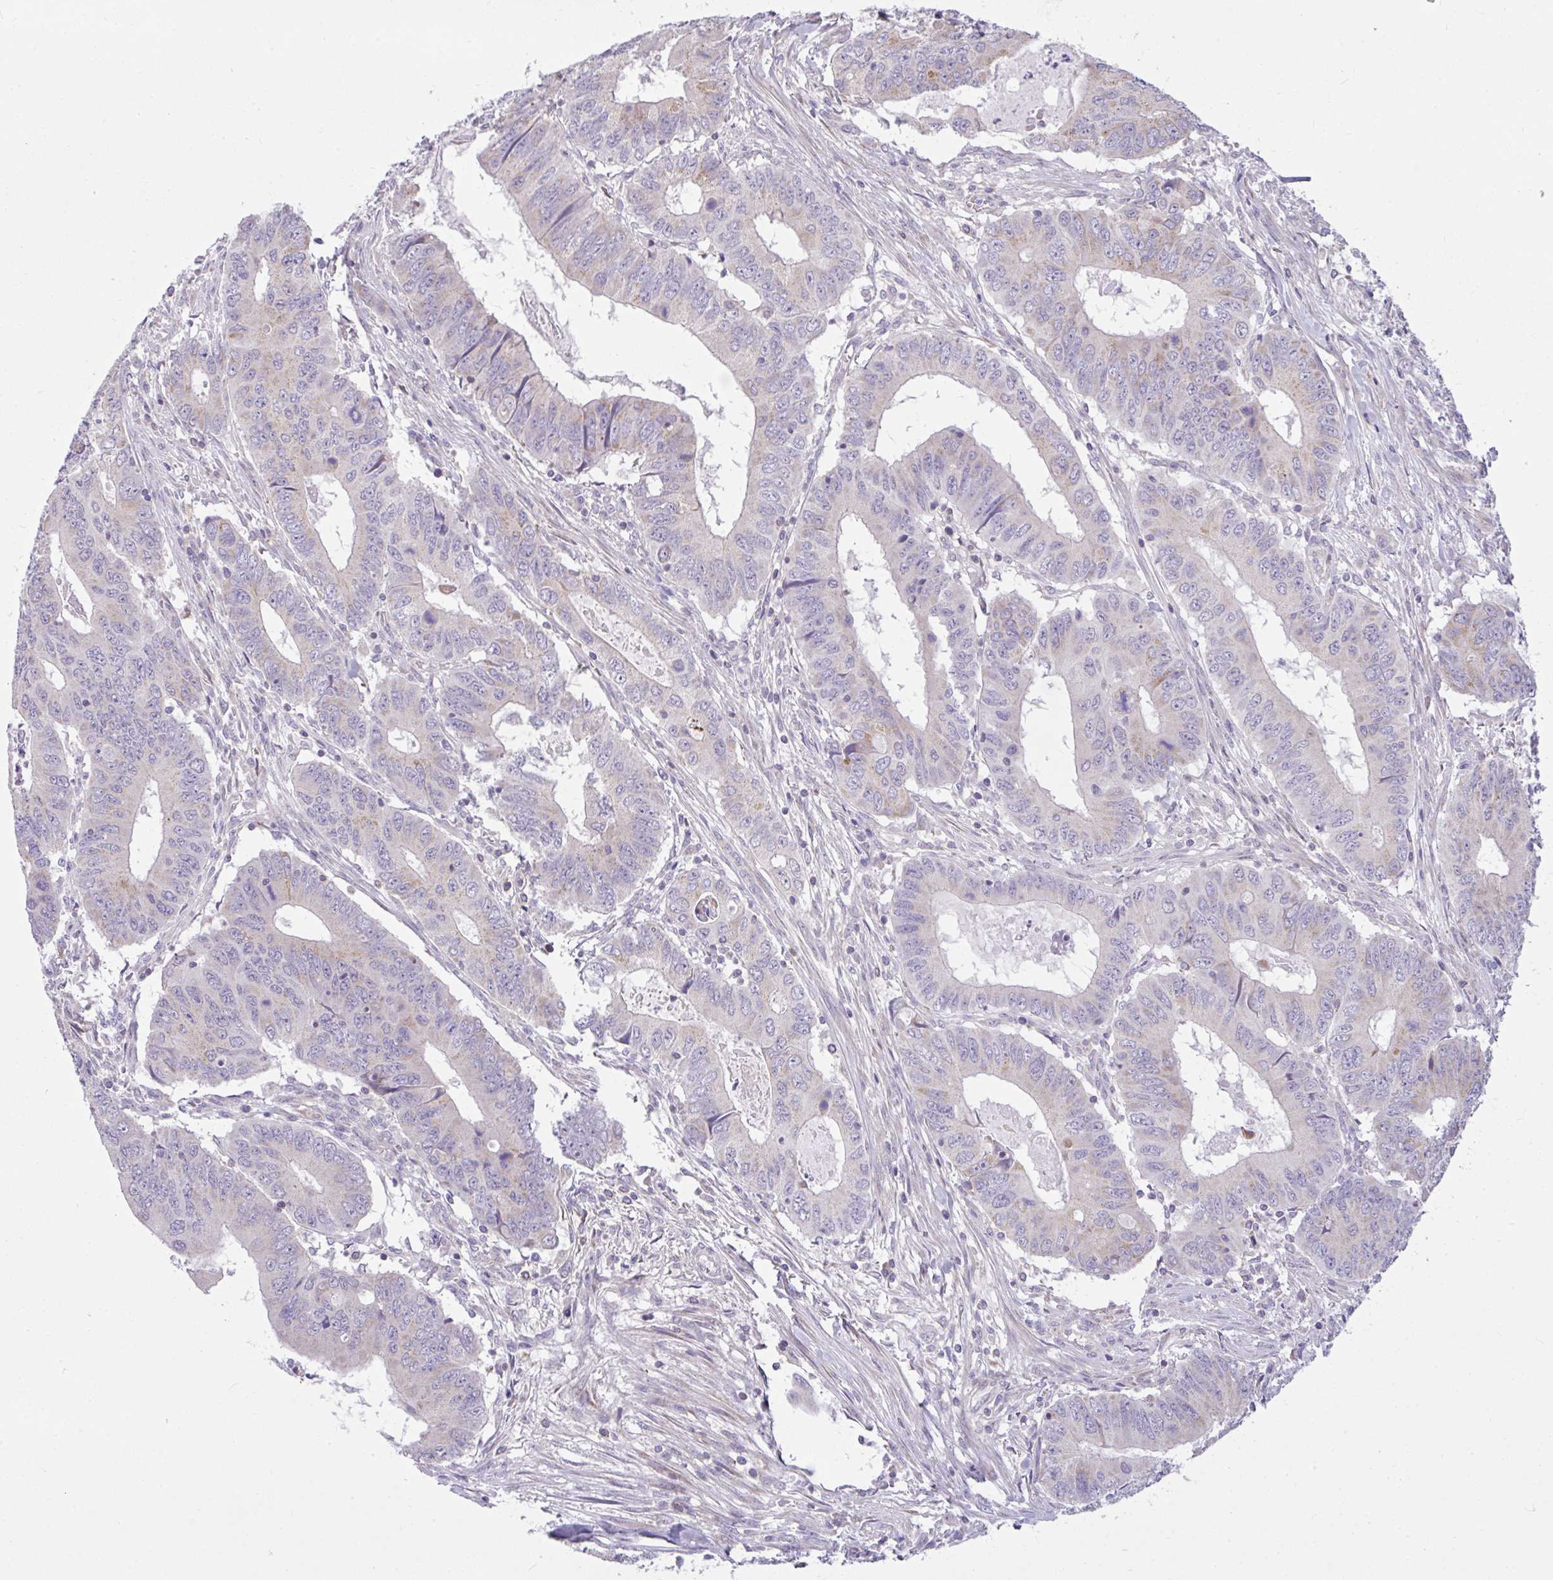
{"staining": {"intensity": "weak", "quantity": "<25%", "location": "cytoplasmic/membranous"}, "tissue": "colorectal cancer", "cell_type": "Tumor cells", "image_type": "cancer", "snomed": [{"axis": "morphology", "description": "Adenocarcinoma, NOS"}, {"axis": "topography", "description": "Colon"}], "caption": "Human colorectal adenocarcinoma stained for a protein using IHC reveals no expression in tumor cells.", "gene": "SRRM4", "patient": {"sex": "male", "age": 53}}